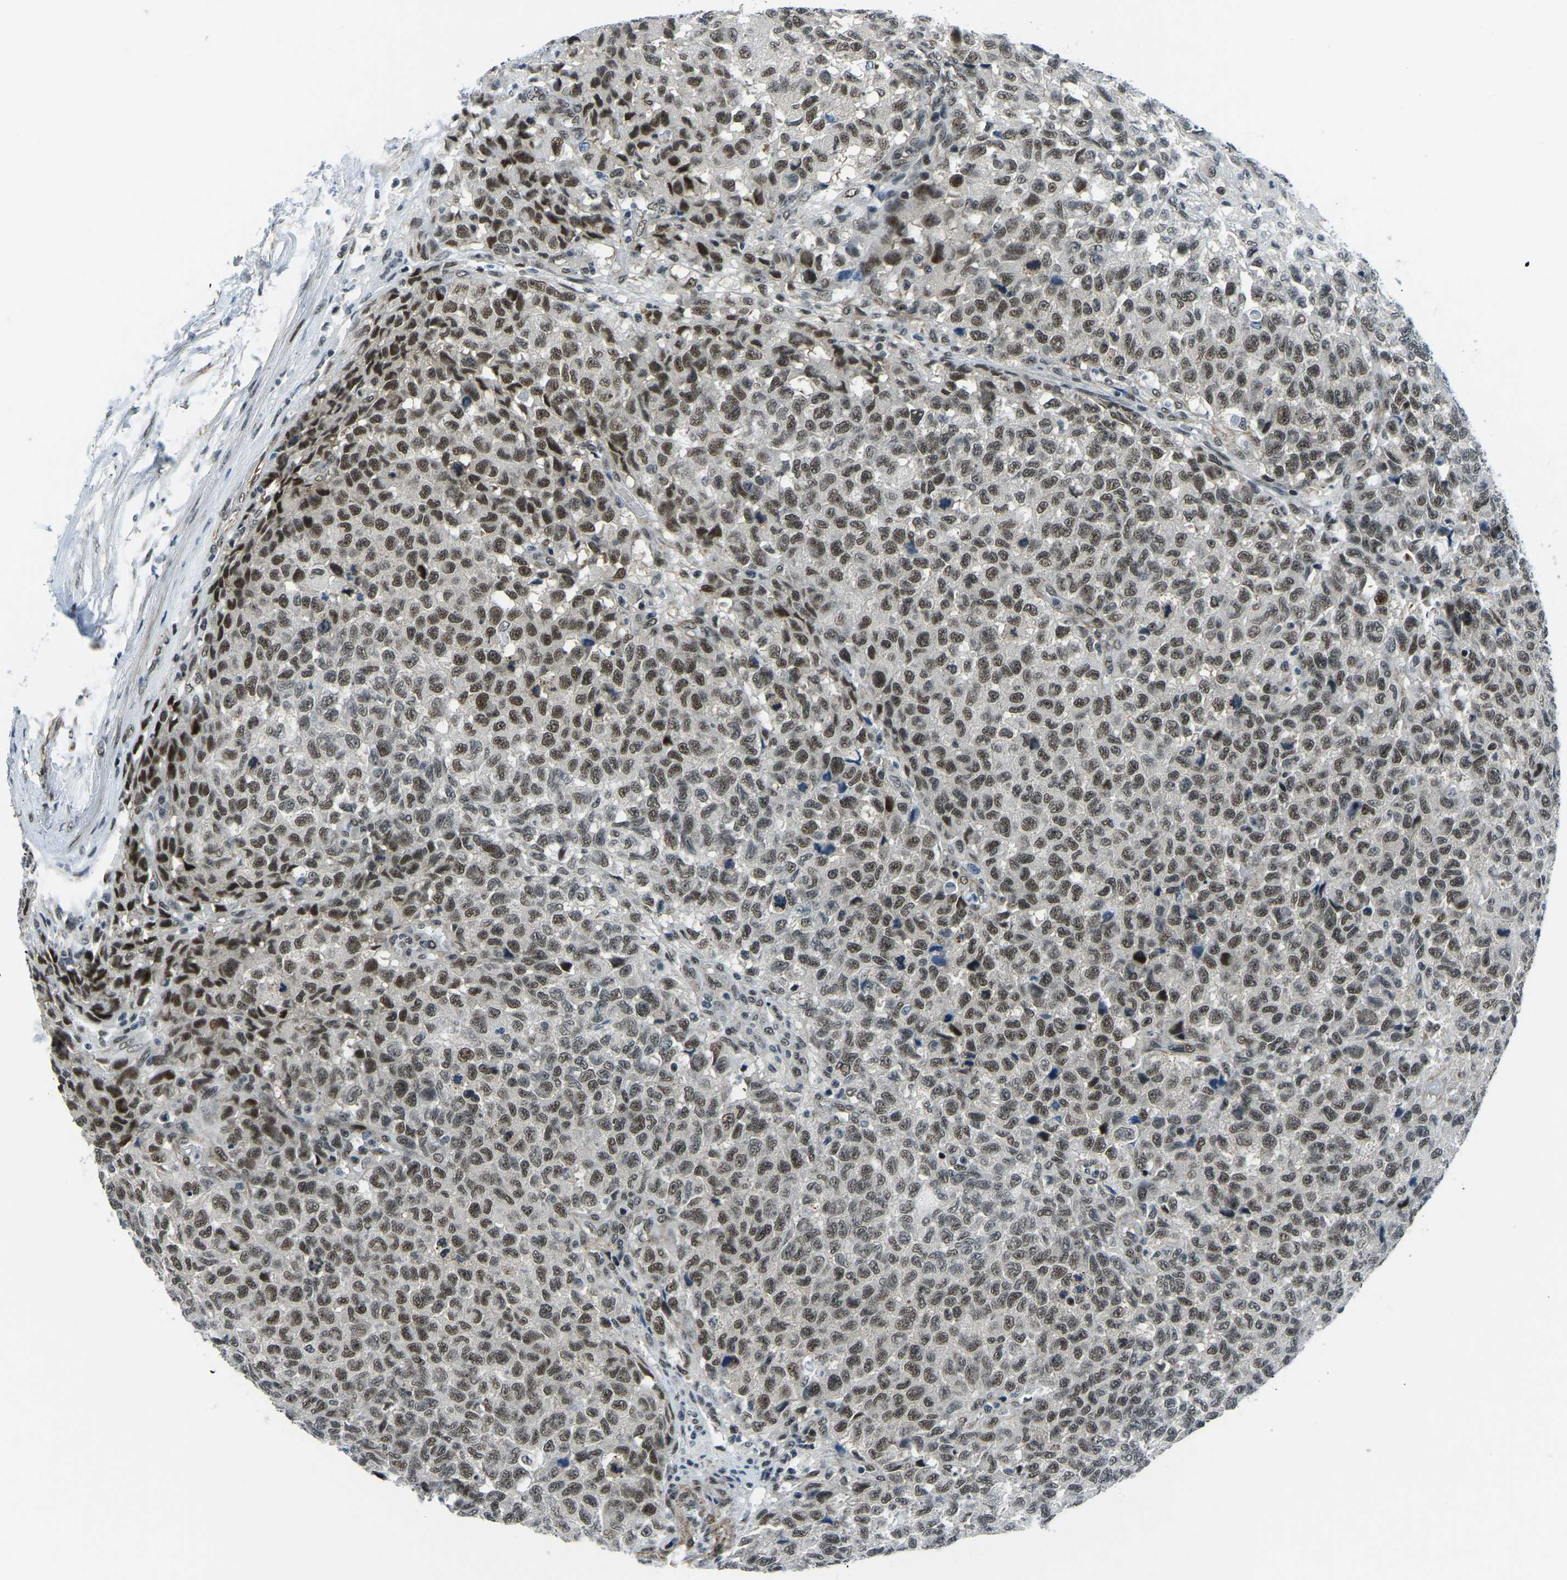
{"staining": {"intensity": "moderate", "quantity": ">75%", "location": "nuclear"}, "tissue": "testis cancer", "cell_type": "Tumor cells", "image_type": "cancer", "snomed": [{"axis": "morphology", "description": "Seminoma, NOS"}, {"axis": "topography", "description": "Testis"}], "caption": "Immunohistochemical staining of seminoma (testis) reveals moderate nuclear protein positivity in approximately >75% of tumor cells.", "gene": "PRCC", "patient": {"sex": "male", "age": 59}}